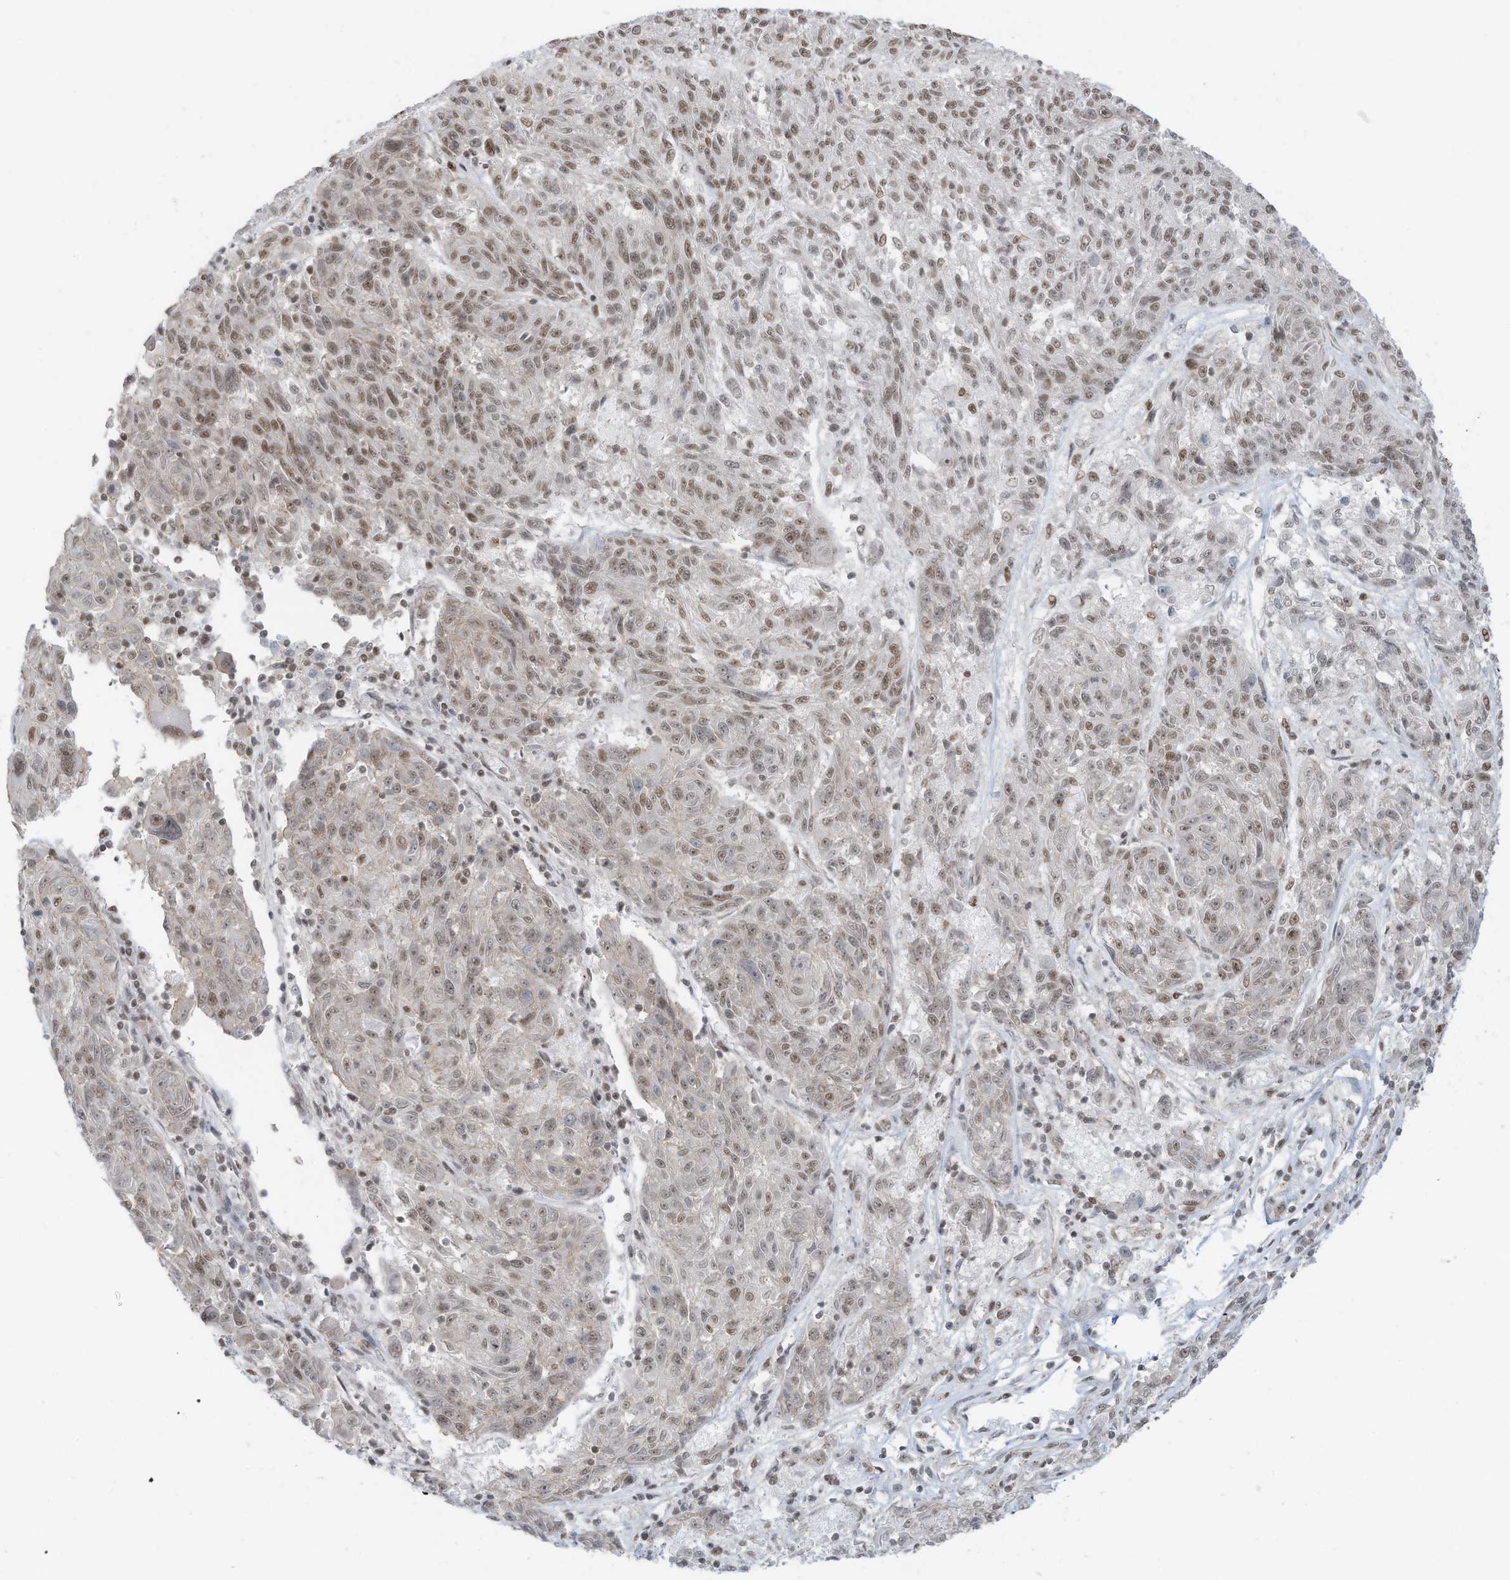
{"staining": {"intensity": "moderate", "quantity": ">75%", "location": "nuclear"}, "tissue": "melanoma", "cell_type": "Tumor cells", "image_type": "cancer", "snomed": [{"axis": "morphology", "description": "Malignant melanoma, NOS"}, {"axis": "topography", "description": "Skin"}], "caption": "The immunohistochemical stain shows moderate nuclear expression in tumor cells of malignant melanoma tissue.", "gene": "DBR1", "patient": {"sex": "male", "age": 53}}